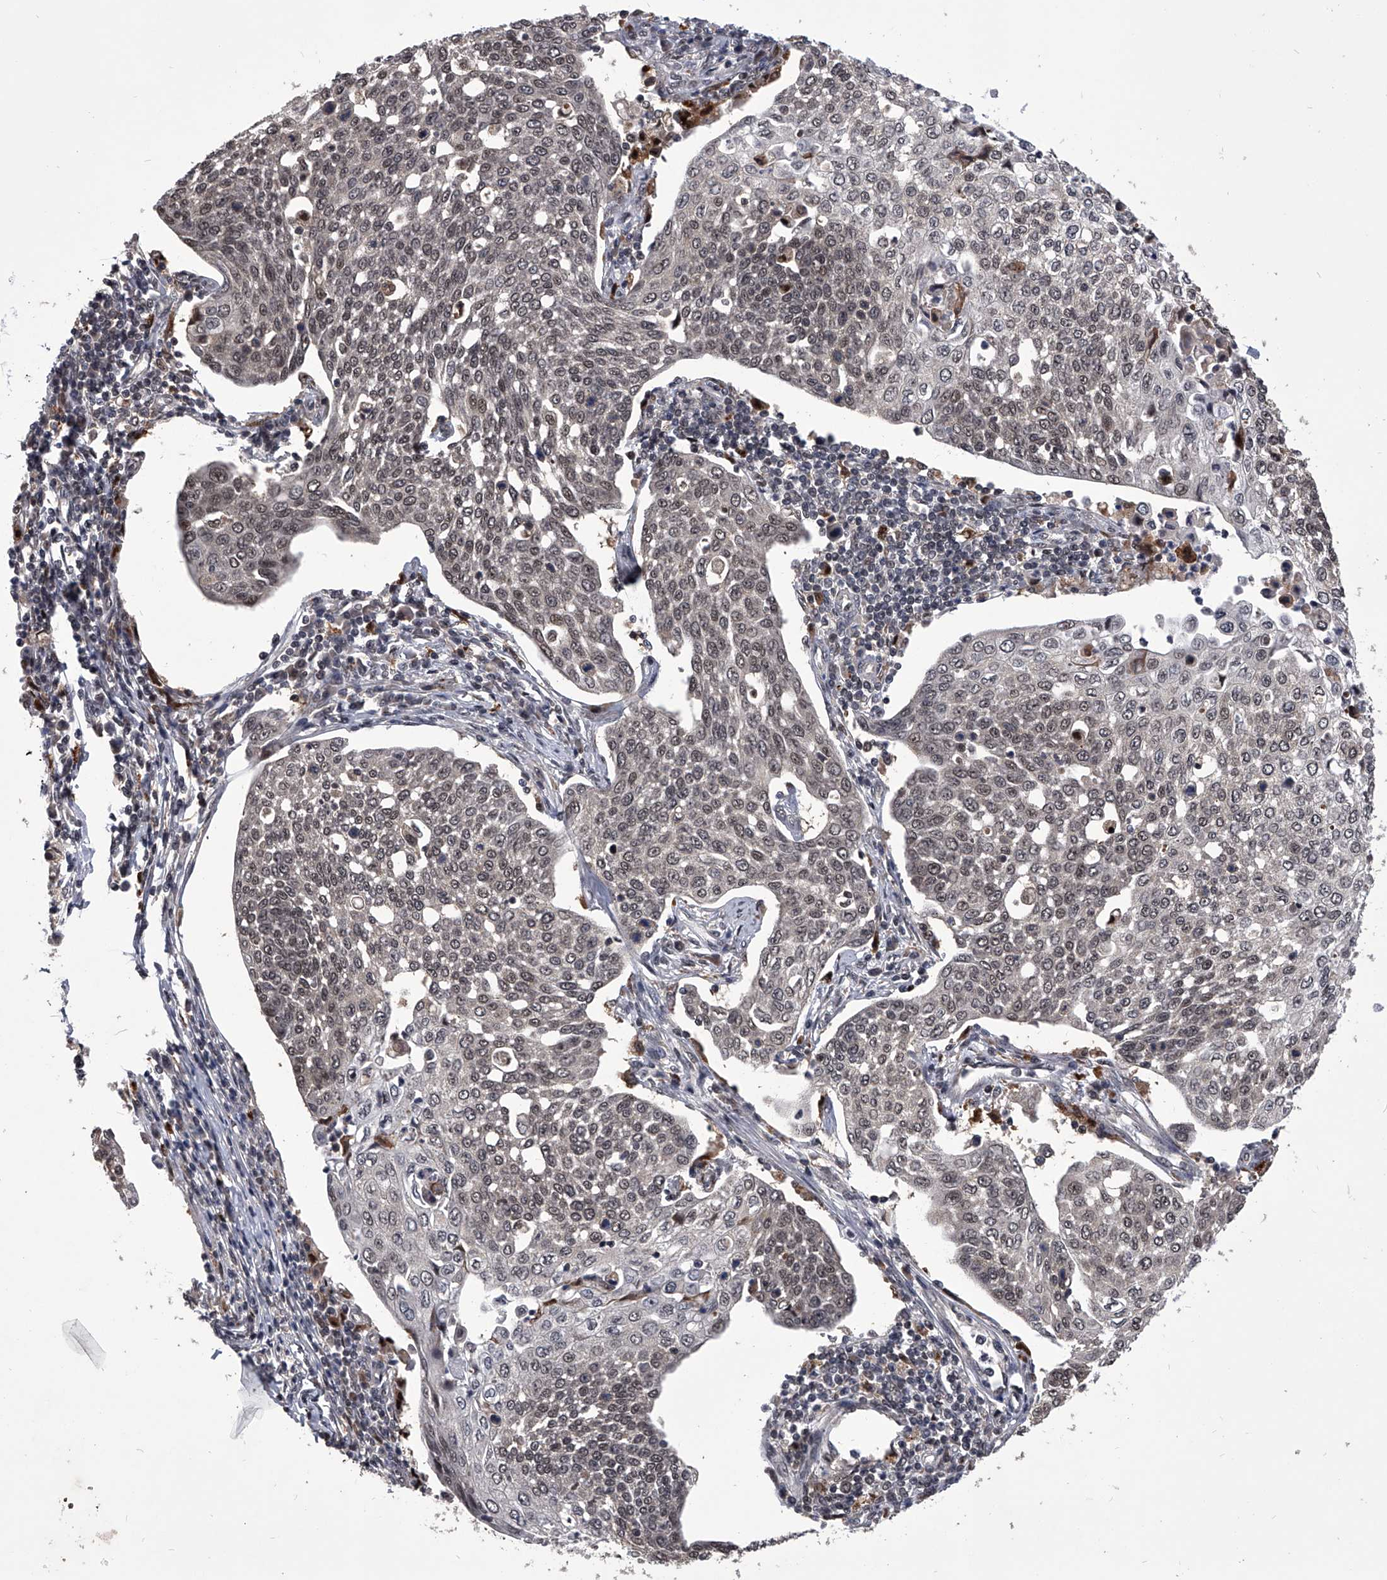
{"staining": {"intensity": "weak", "quantity": "25%-75%", "location": "nuclear"}, "tissue": "cervical cancer", "cell_type": "Tumor cells", "image_type": "cancer", "snomed": [{"axis": "morphology", "description": "Squamous cell carcinoma, NOS"}, {"axis": "topography", "description": "Cervix"}], "caption": "A brown stain labels weak nuclear expression of a protein in human cervical cancer (squamous cell carcinoma) tumor cells. (IHC, brightfield microscopy, high magnification).", "gene": "CMTR1", "patient": {"sex": "female", "age": 34}}